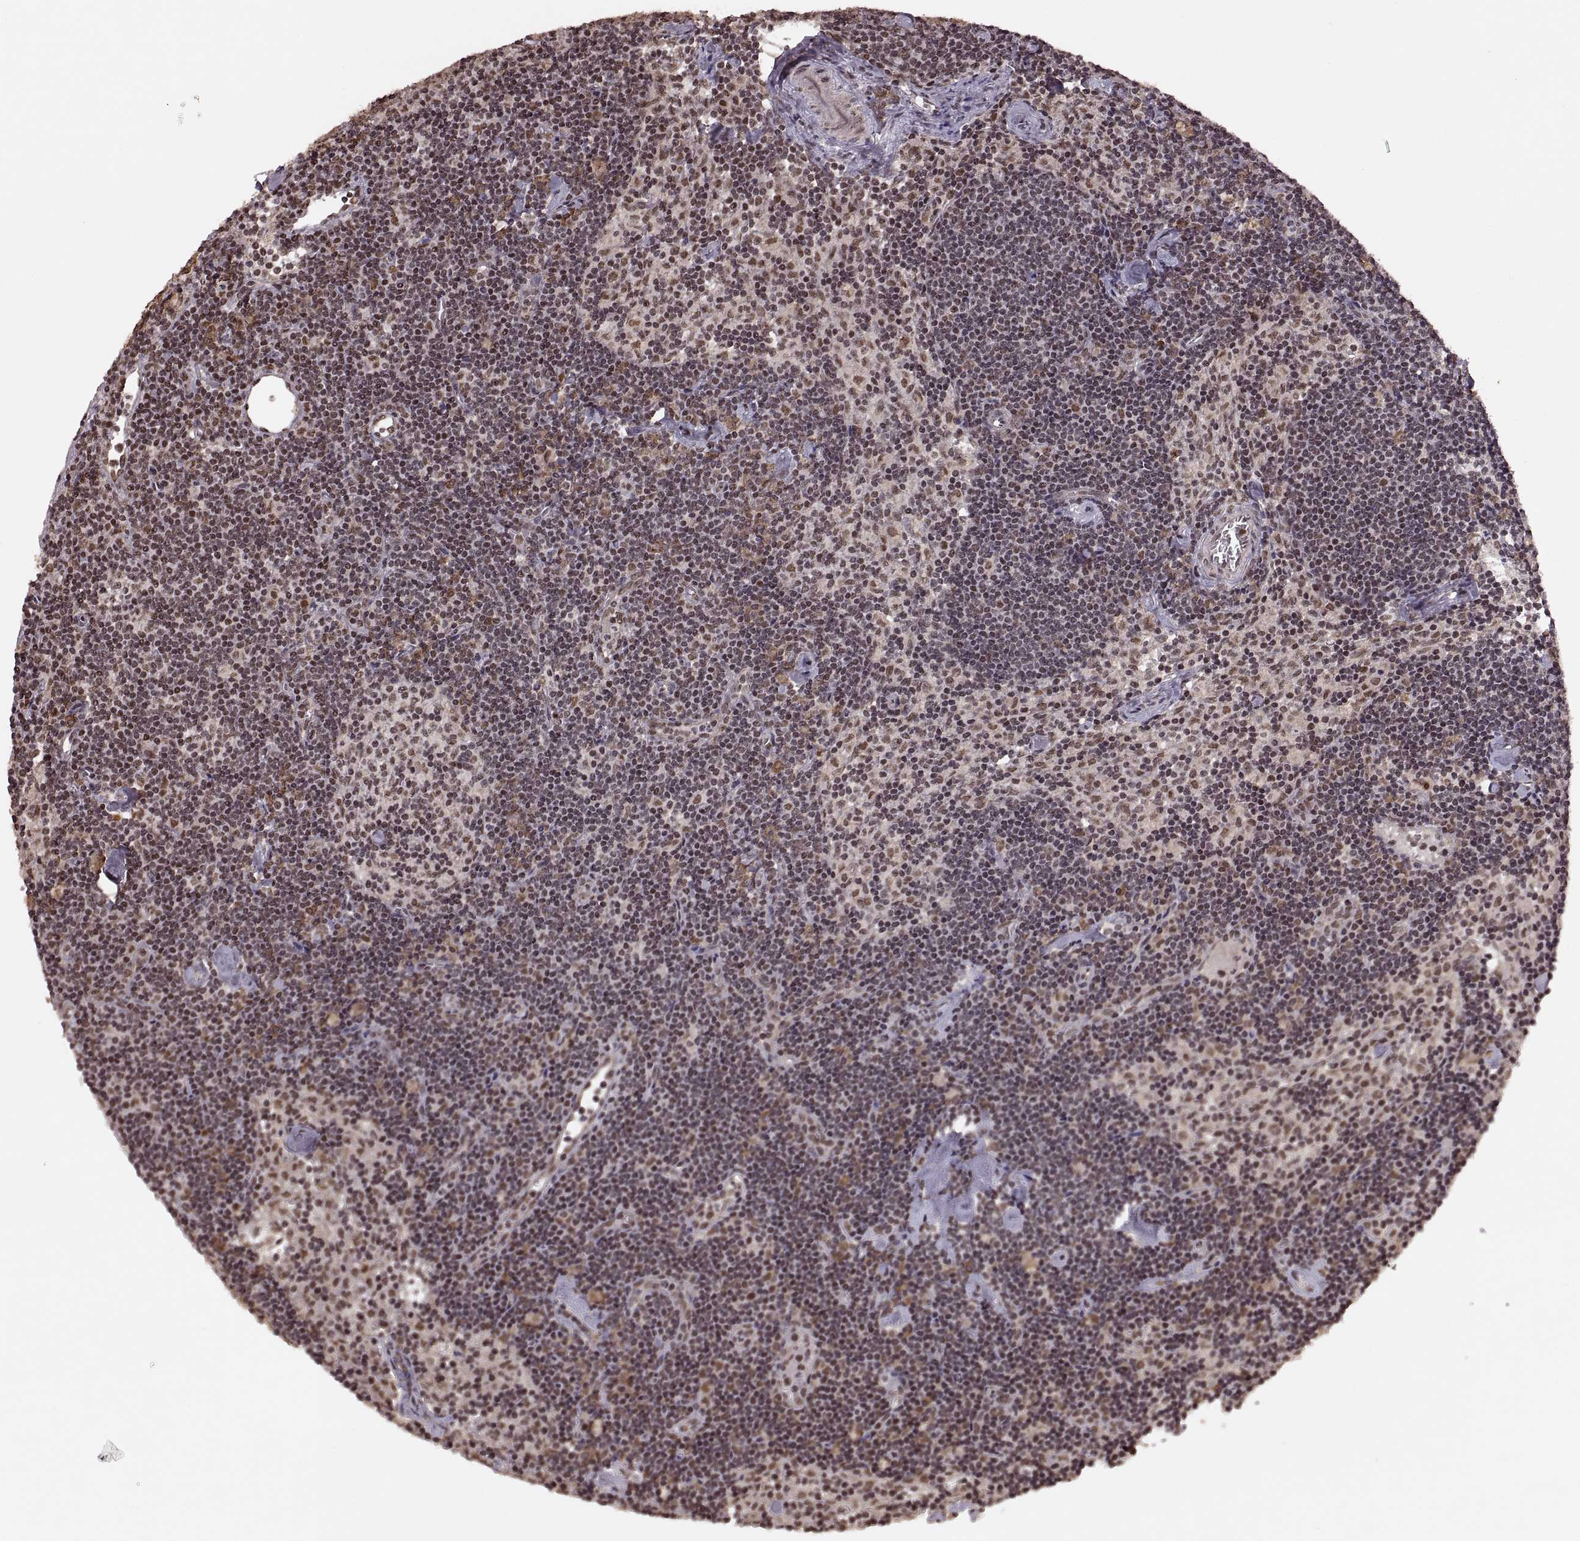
{"staining": {"intensity": "moderate", "quantity": "25%-75%", "location": "nuclear"}, "tissue": "lymph node", "cell_type": "Germinal center cells", "image_type": "normal", "snomed": [{"axis": "morphology", "description": "Normal tissue, NOS"}, {"axis": "topography", "description": "Lymph node"}], "caption": "IHC histopathology image of normal lymph node stained for a protein (brown), which exhibits medium levels of moderate nuclear expression in approximately 25%-75% of germinal center cells.", "gene": "RFT1", "patient": {"sex": "female", "age": 42}}